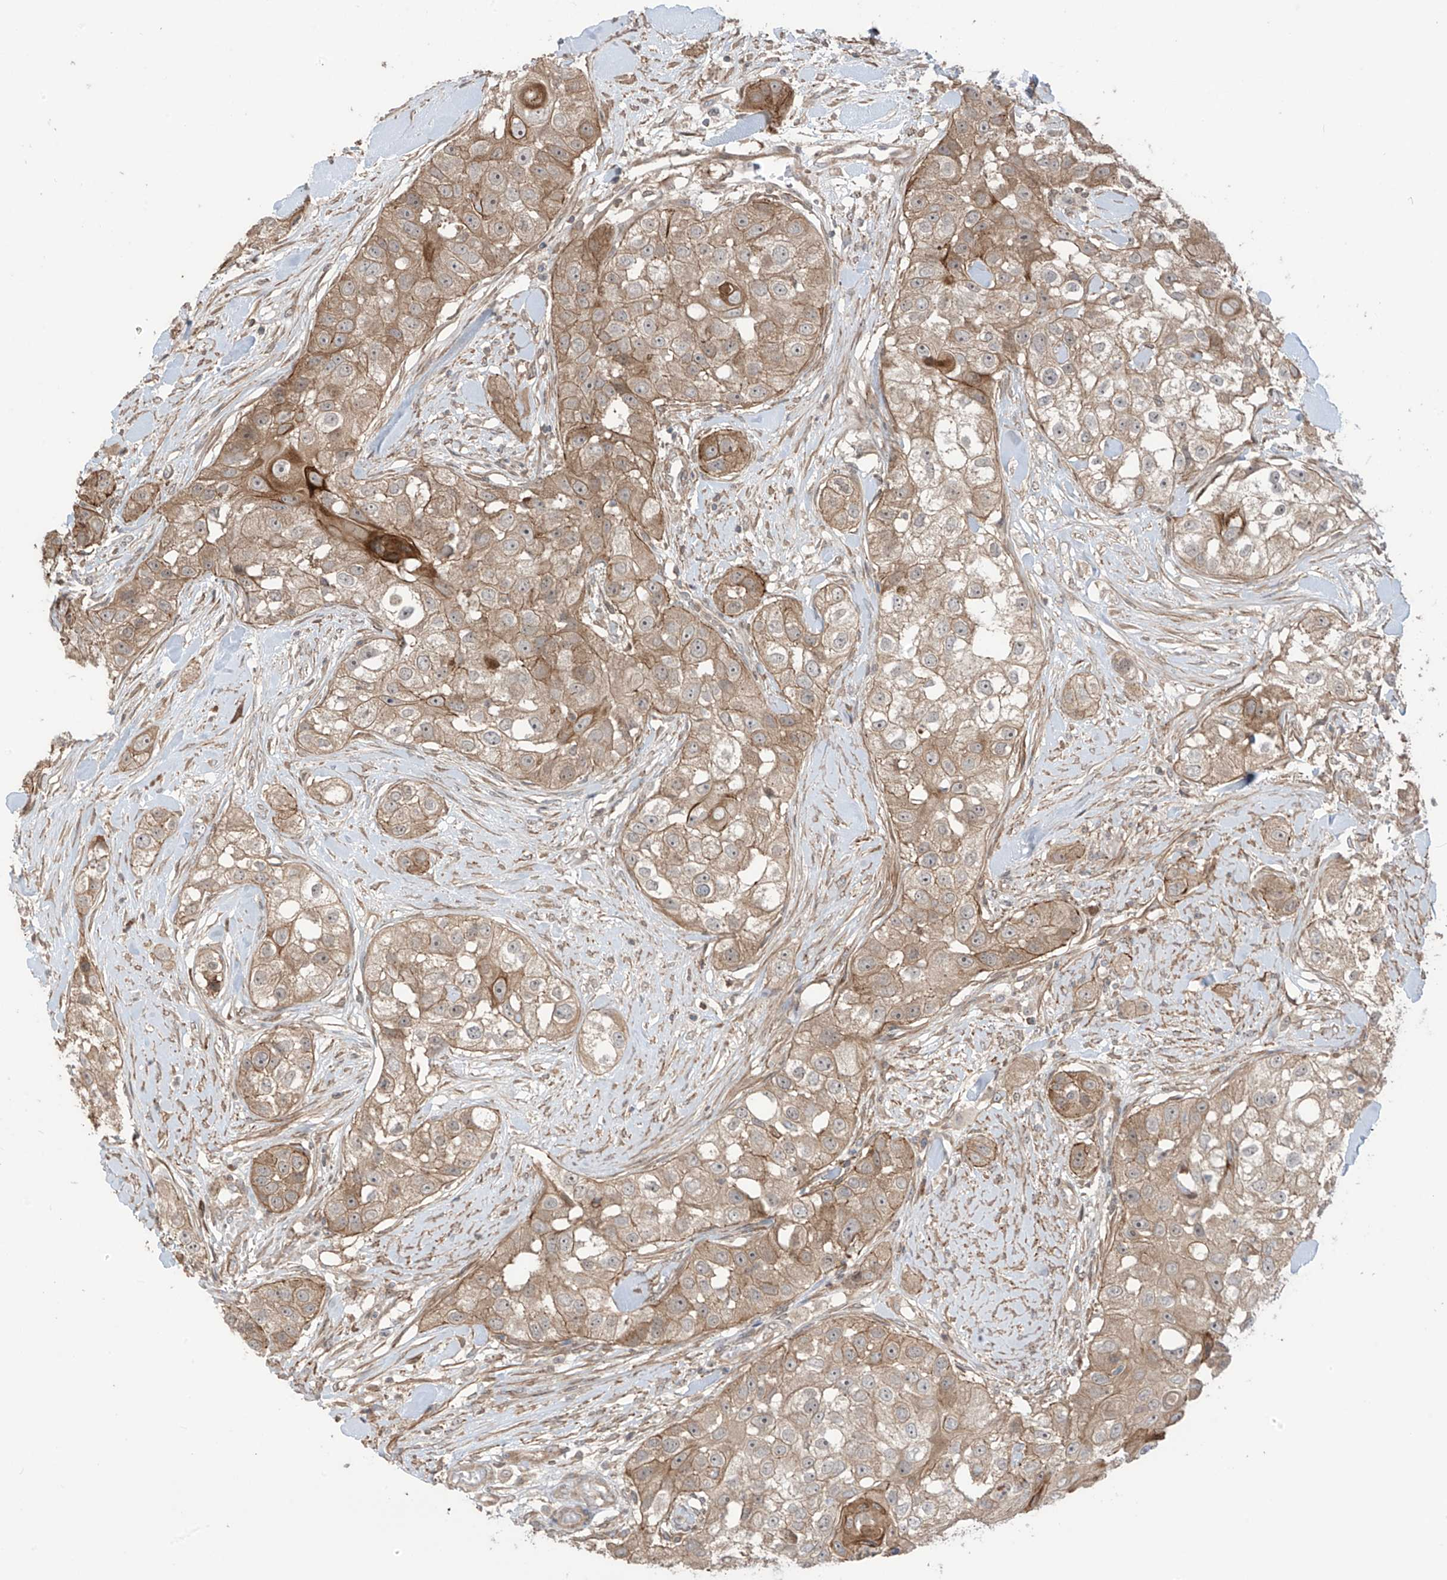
{"staining": {"intensity": "moderate", "quantity": "<25%", "location": "cytoplasmic/membranous"}, "tissue": "head and neck cancer", "cell_type": "Tumor cells", "image_type": "cancer", "snomed": [{"axis": "morphology", "description": "Normal tissue, NOS"}, {"axis": "morphology", "description": "Squamous cell carcinoma, NOS"}, {"axis": "topography", "description": "Skeletal muscle"}, {"axis": "topography", "description": "Head-Neck"}], "caption": "Moderate cytoplasmic/membranous protein staining is present in about <25% of tumor cells in head and neck cancer. (DAB IHC with brightfield microscopy, high magnification).", "gene": "LRRC74A", "patient": {"sex": "male", "age": 51}}